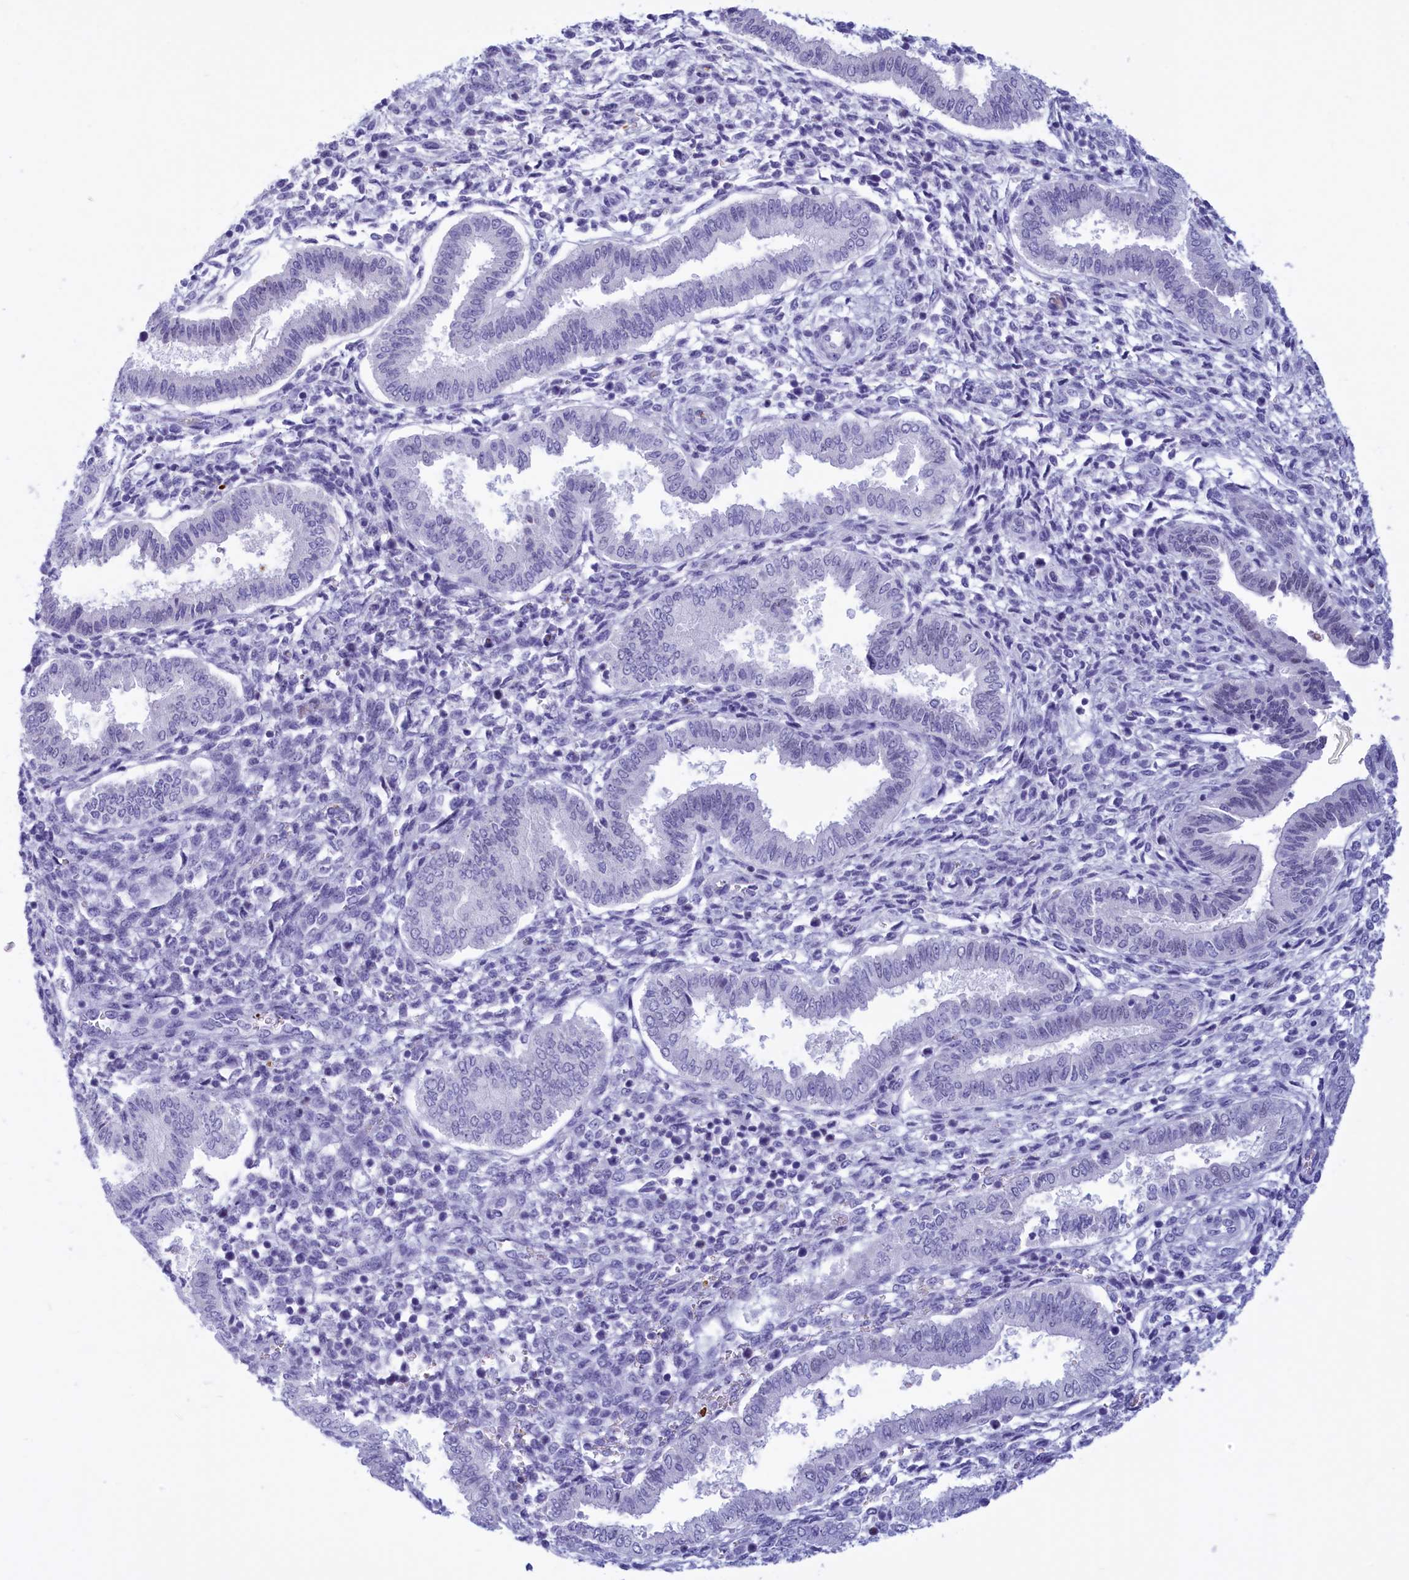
{"staining": {"intensity": "negative", "quantity": "none", "location": "none"}, "tissue": "endometrium", "cell_type": "Cells in endometrial stroma", "image_type": "normal", "snomed": [{"axis": "morphology", "description": "Normal tissue, NOS"}, {"axis": "topography", "description": "Endometrium"}], "caption": "The image shows no significant expression in cells in endometrial stroma of endometrium. (Stains: DAB (3,3'-diaminobenzidine) IHC with hematoxylin counter stain, Microscopy: brightfield microscopy at high magnification).", "gene": "GAPDHS", "patient": {"sex": "female", "age": 24}}